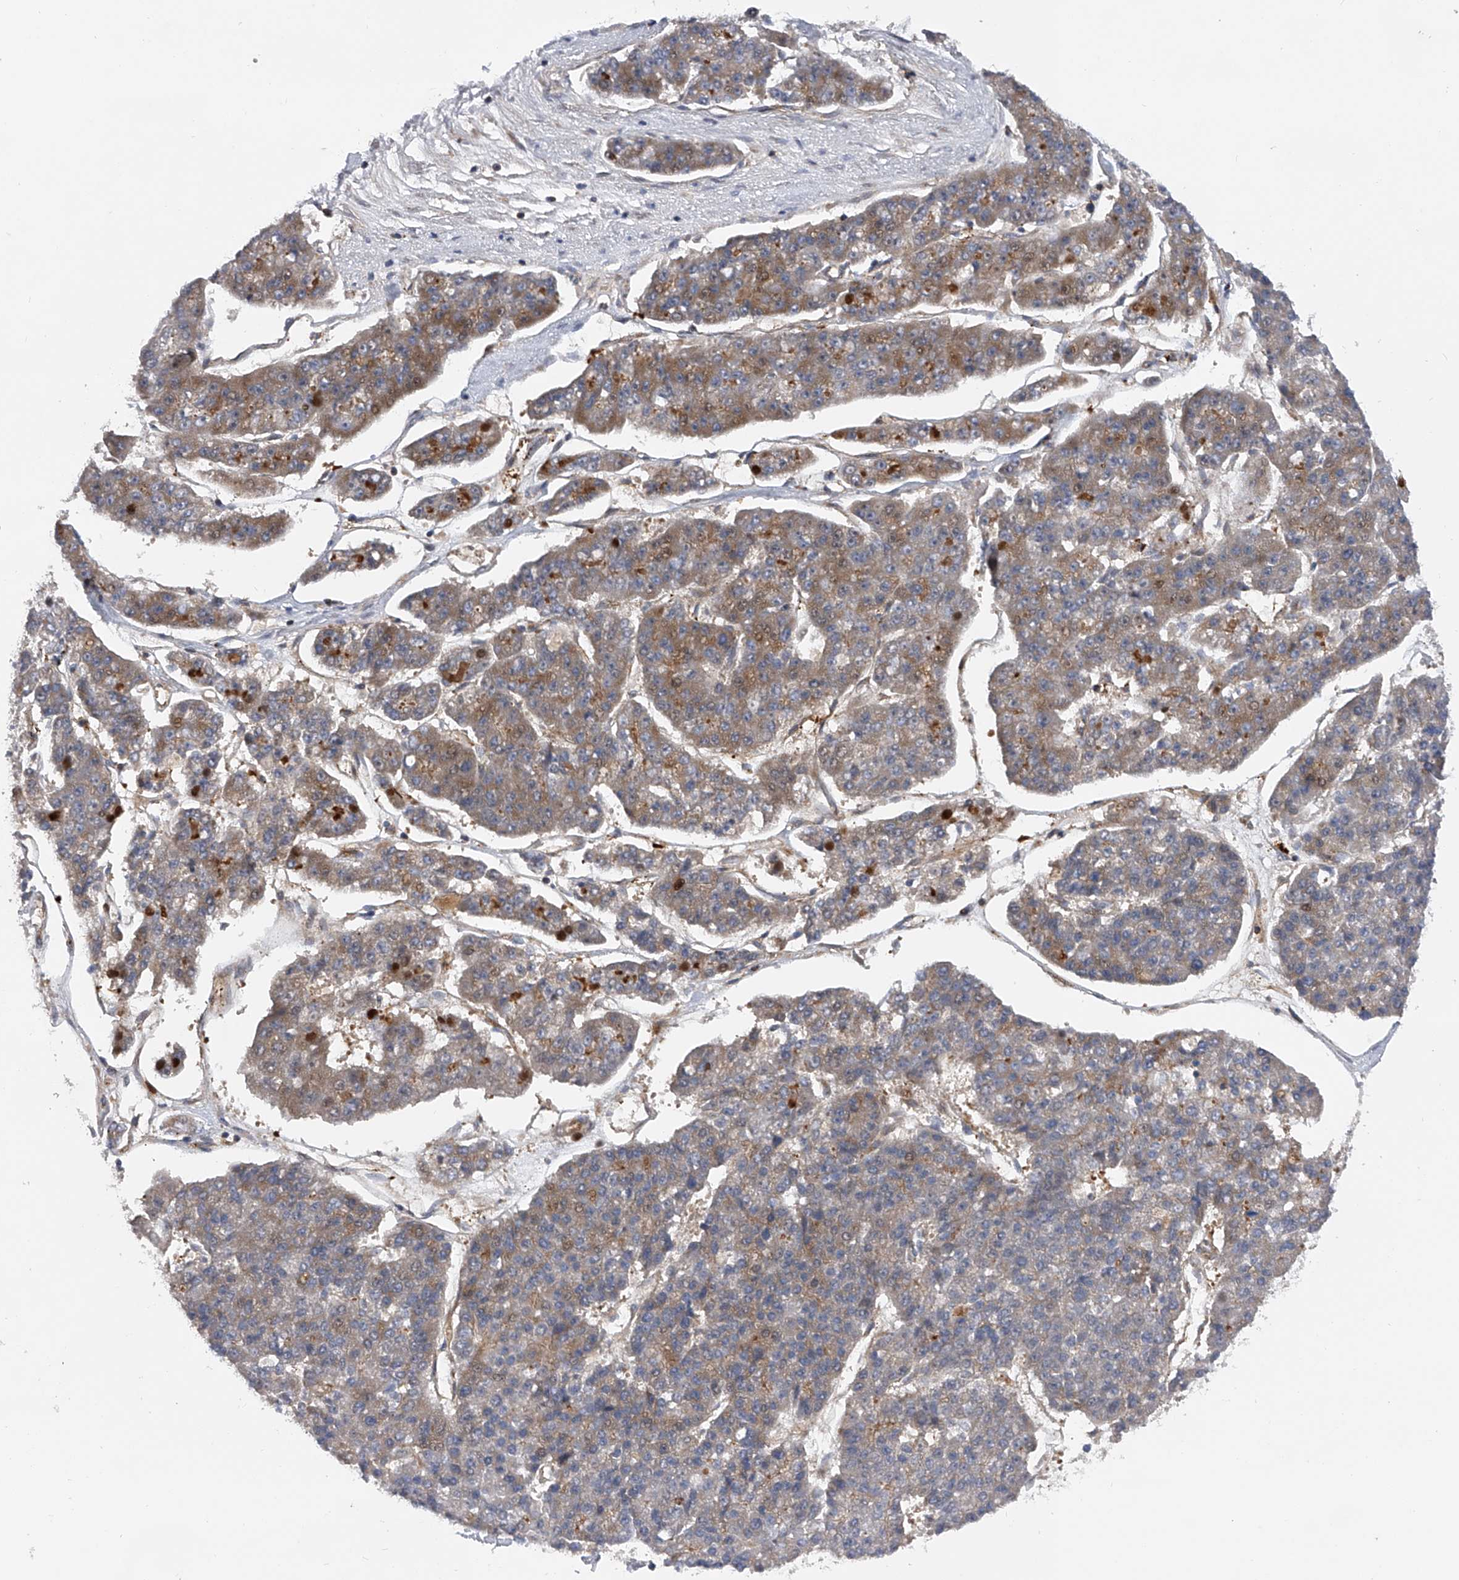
{"staining": {"intensity": "moderate", "quantity": "25%-75%", "location": "cytoplasmic/membranous"}, "tissue": "pancreatic cancer", "cell_type": "Tumor cells", "image_type": "cancer", "snomed": [{"axis": "morphology", "description": "Adenocarcinoma, NOS"}, {"axis": "topography", "description": "Pancreas"}], "caption": "Pancreatic adenocarcinoma stained for a protein (brown) demonstrates moderate cytoplasmic/membranous positive staining in approximately 25%-75% of tumor cells.", "gene": "PDSS2", "patient": {"sex": "male", "age": 50}}